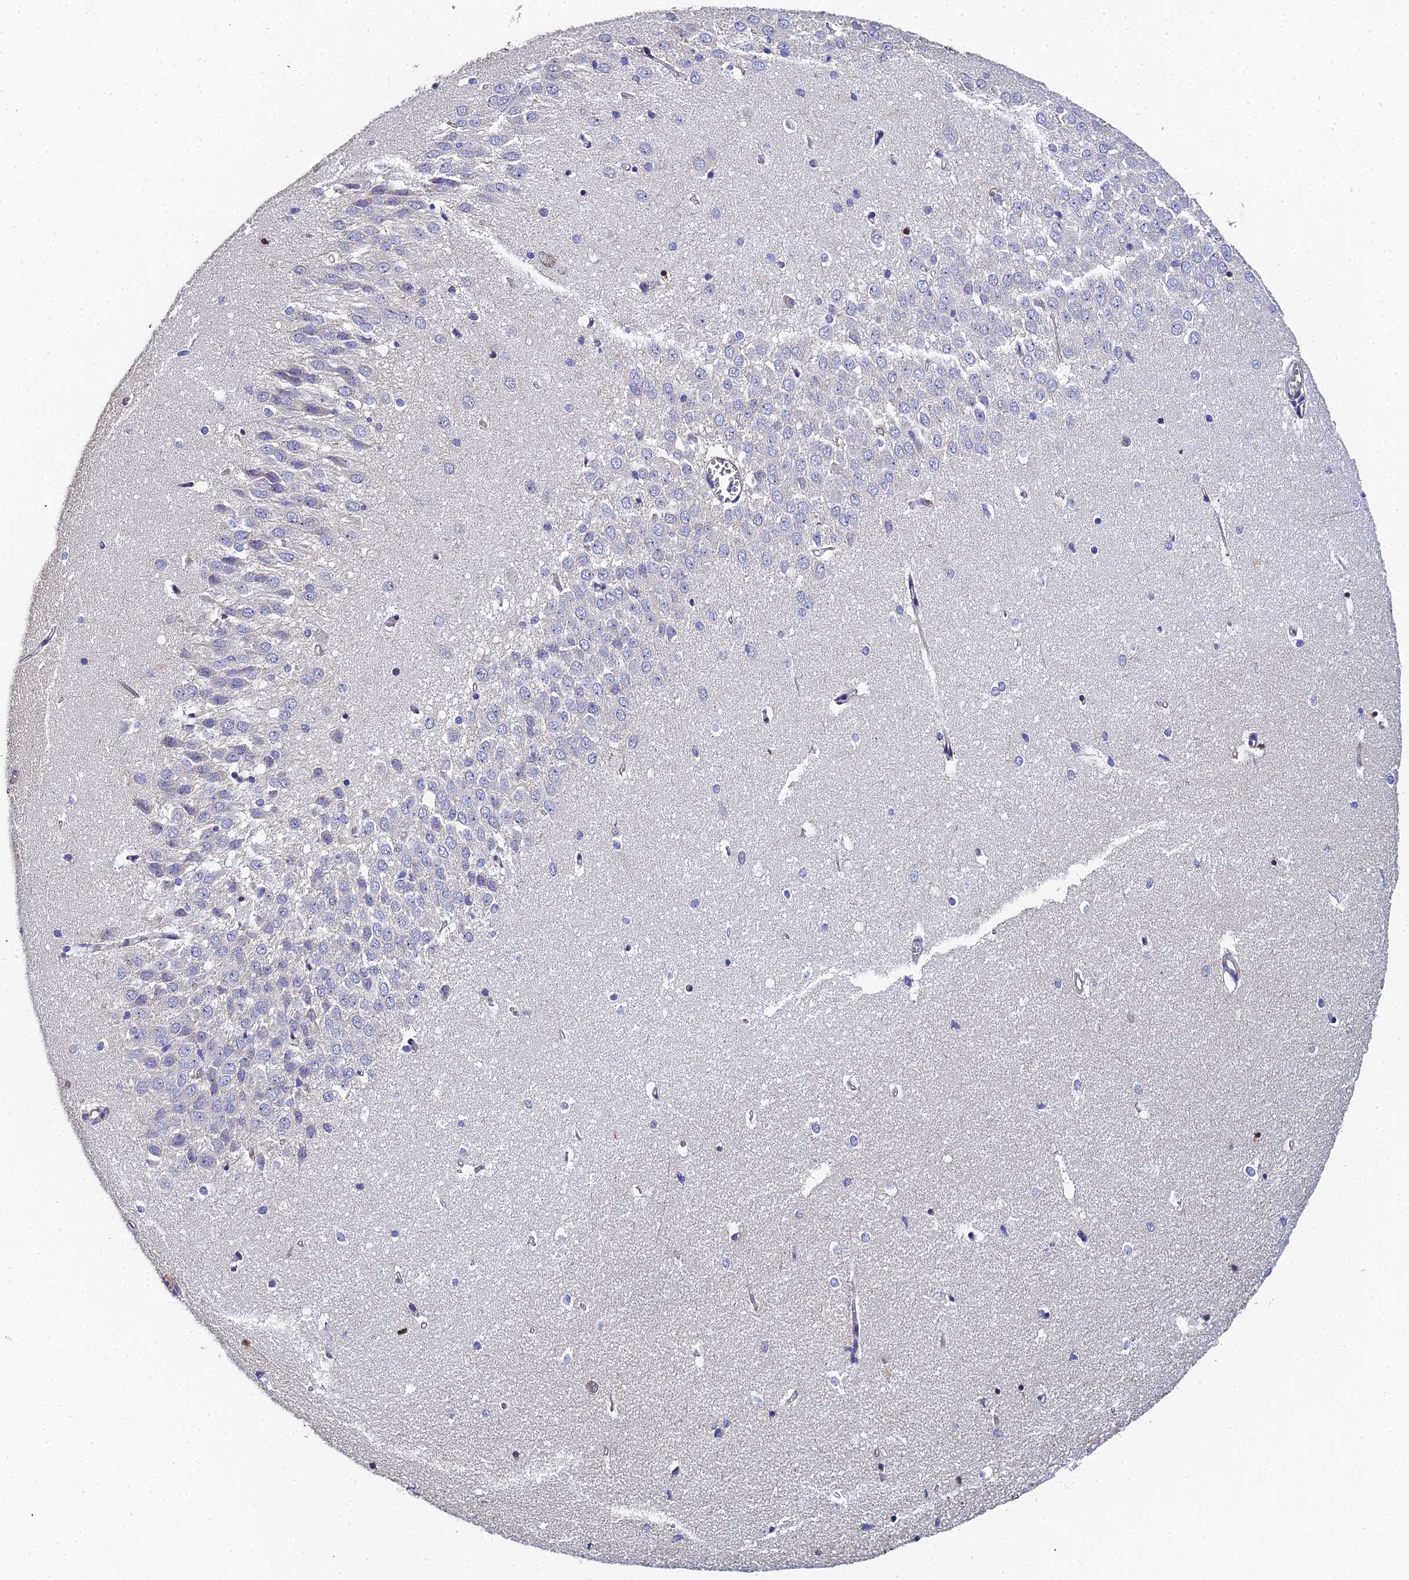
{"staining": {"intensity": "strong", "quantity": "<25%", "location": "cytoplasmic/membranous,nuclear"}, "tissue": "hippocampus", "cell_type": "Glial cells", "image_type": "normal", "snomed": [{"axis": "morphology", "description": "Normal tissue, NOS"}, {"axis": "topography", "description": "Hippocampus"}], "caption": "IHC (DAB (3,3'-diaminobenzidine)) staining of unremarkable hippocampus displays strong cytoplasmic/membranous,nuclear protein positivity in approximately <25% of glial cells. (DAB IHC with brightfield microscopy, high magnification).", "gene": "ENSG00000268674", "patient": {"sex": "female", "age": 64}}